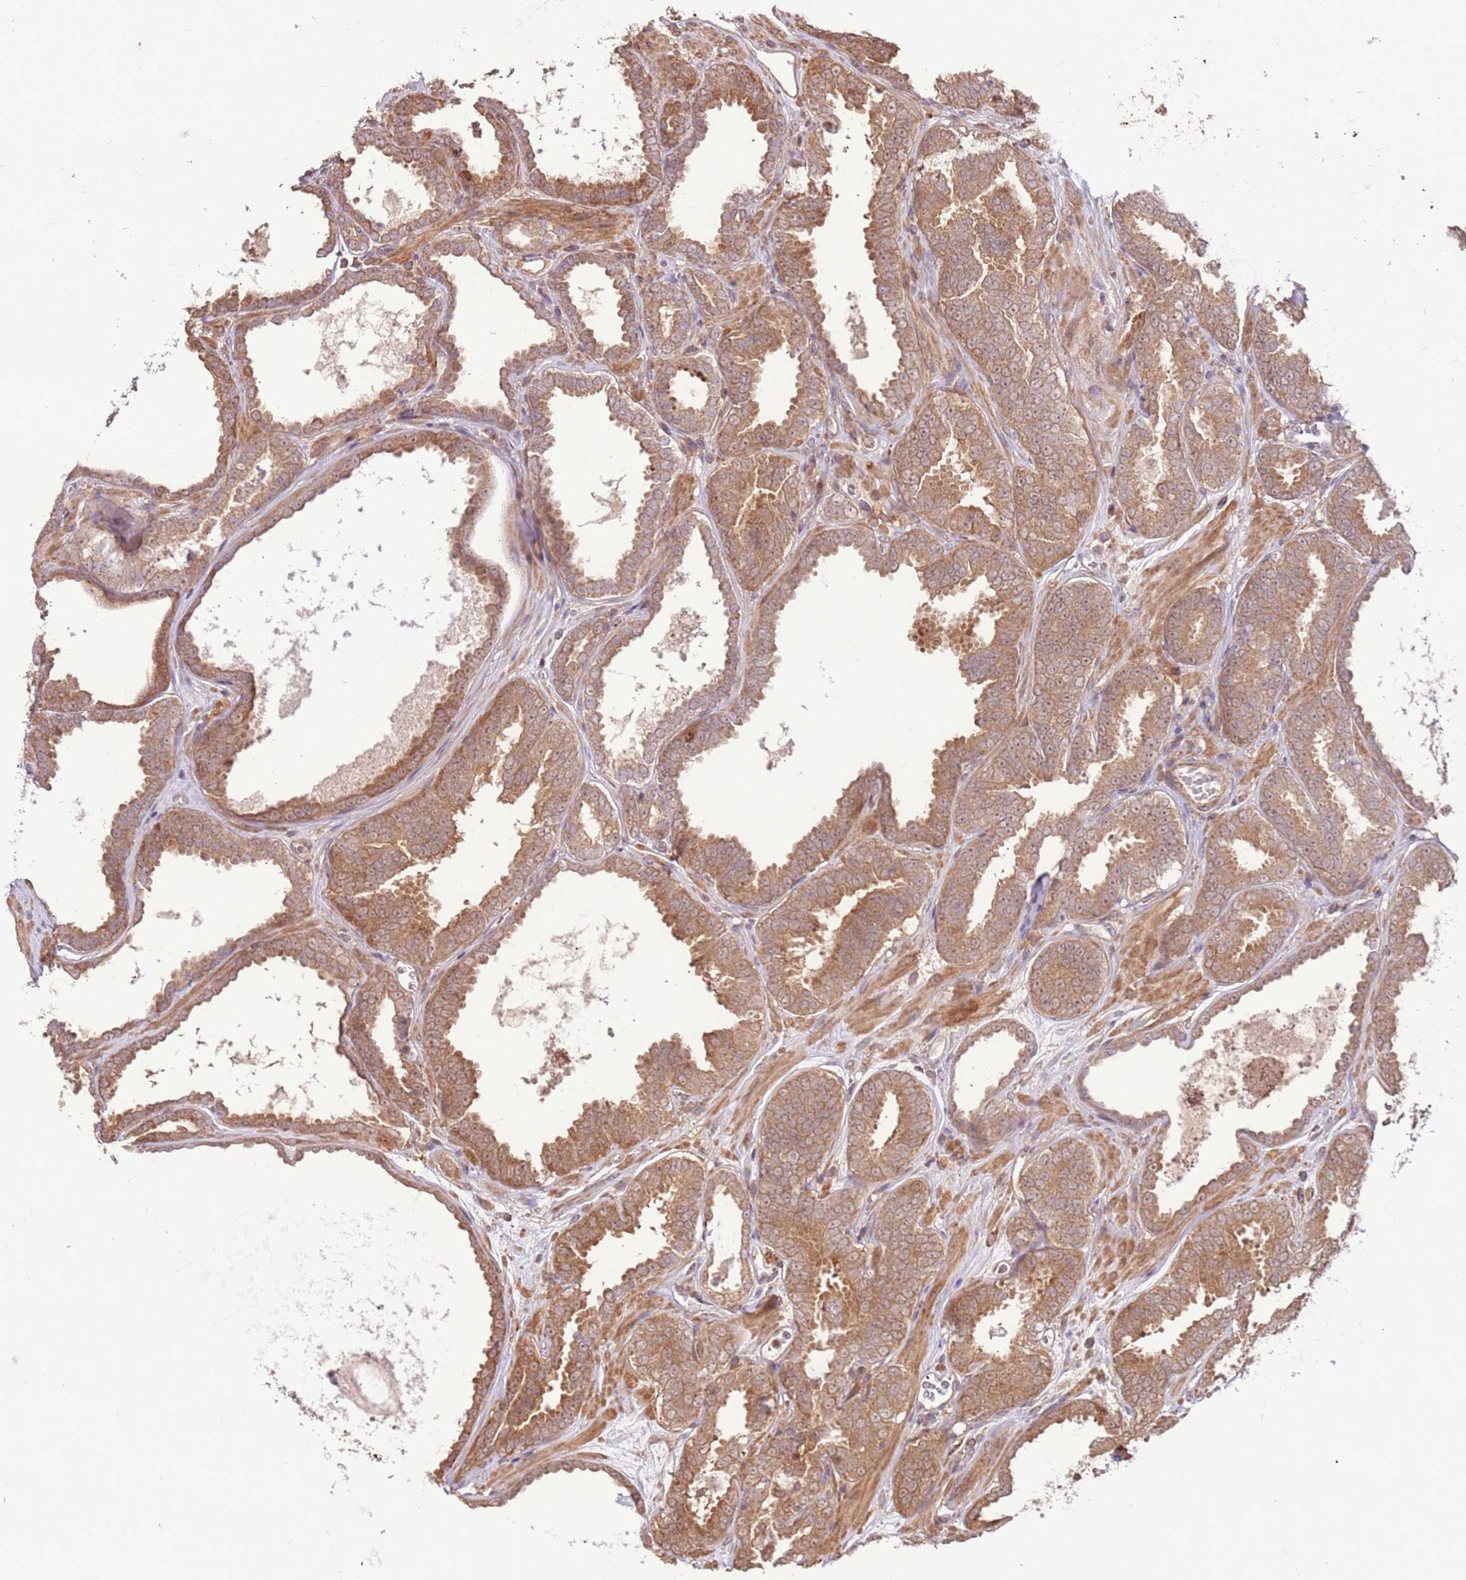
{"staining": {"intensity": "moderate", "quantity": "25%-75%", "location": "cytoplasmic/membranous"}, "tissue": "prostate cancer", "cell_type": "Tumor cells", "image_type": "cancer", "snomed": [{"axis": "morphology", "description": "Adenocarcinoma, High grade"}, {"axis": "topography", "description": "Prostate"}], "caption": "A histopathology image of human prostate cancer stained for a protein exhibits moderate cytoplasmic/membranous brown staining in tumor cells.", "gene": "CCDC112", "patient": {"sex": "male", "age": 72}}